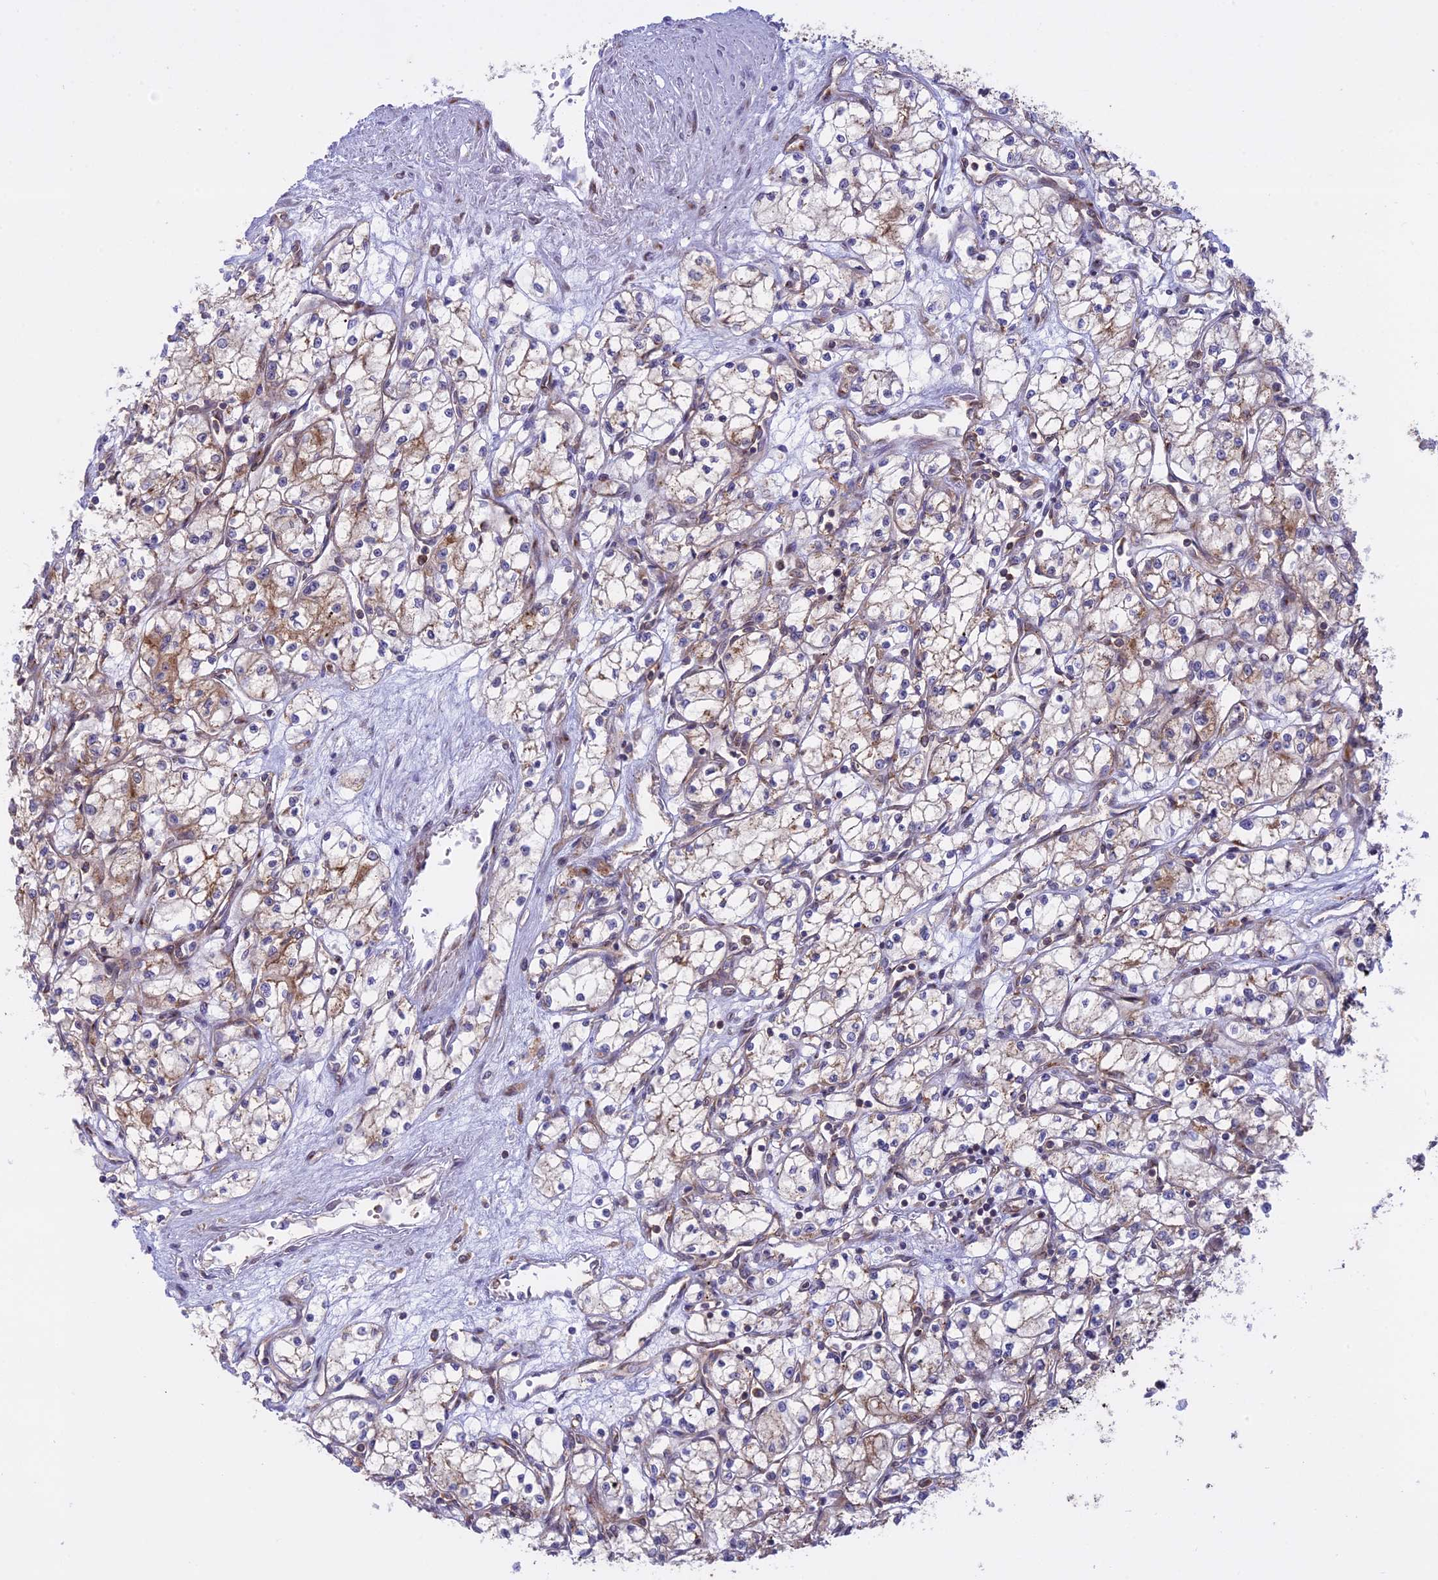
{"staining": {"intensity": "moderate", "quantity": "25%-75%", "location": "cytoplasmic/membranous"}, "tissue": "renal cancer", "cell_type": "Tumor cells", "image_type": "cancer", "snomed": [{"axis": "morphology", "description": "Adenocarcinoma, NOS"}, {"axis": "topography", "description": "Kidney"}], "caption": "A brown stain labels moderate cytoplasmic/membranous staining of a protein in human adenocarcinoma (renal) tumor cells.", "gene": "CLINT1", "patient": {"sex": "male", "age": 59}}